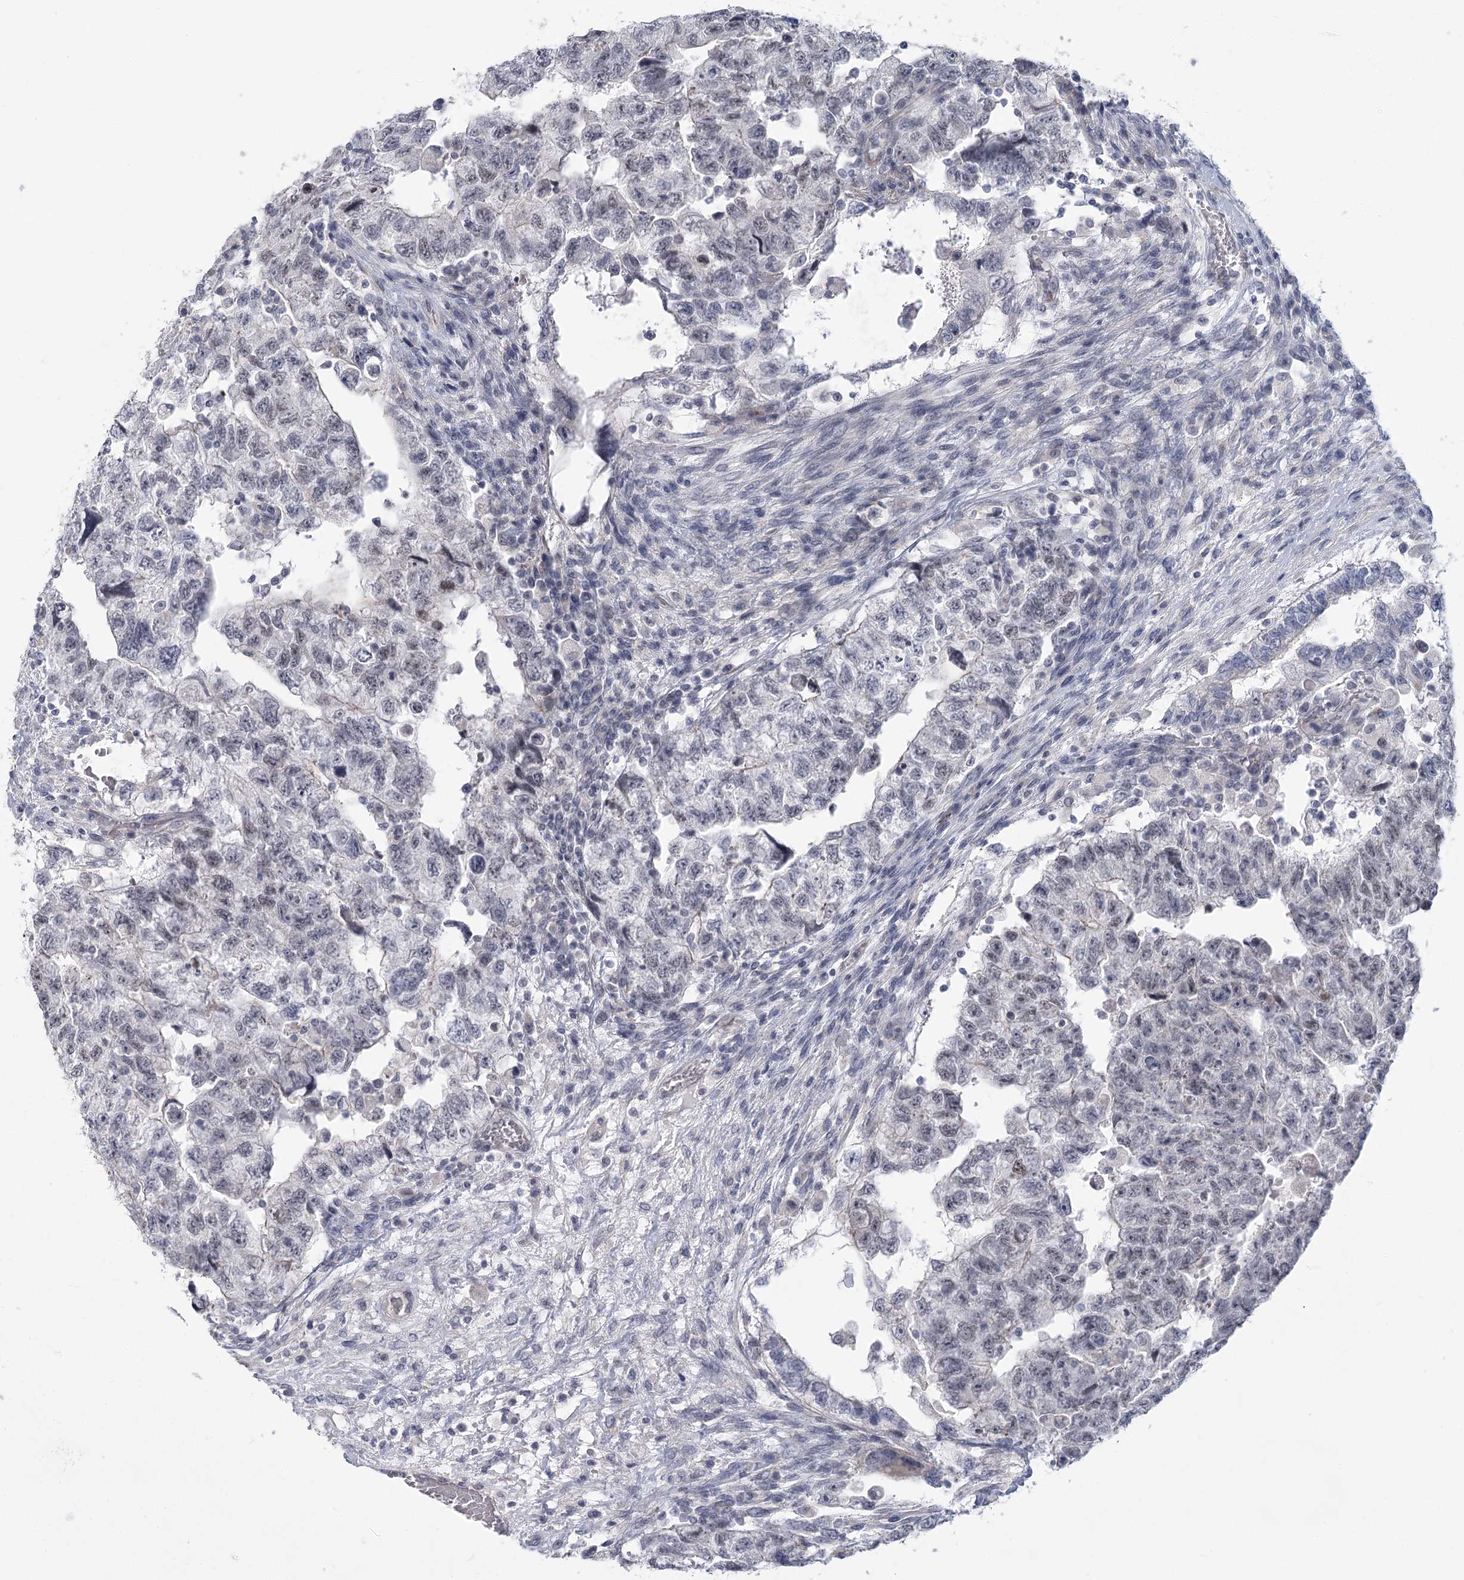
{"staining": {"intensity": "negative", "quantity": "none", "location": "none"}, "tissue": "testis cancer", "cell_type": "Tumor cells", "image_type": "cancer", "snomed": [{"axis": "morphology", "description": "Carcinoma, Embryonal, NOS"}, {"axis": "topography", "description": "Testis"}], "caption": "Testis cancer was stained to show a protein in brown. There is no significant positivity in tumor cells.", "gene": "FAM76B", "patient": {"sex": "male", "age": 36}}